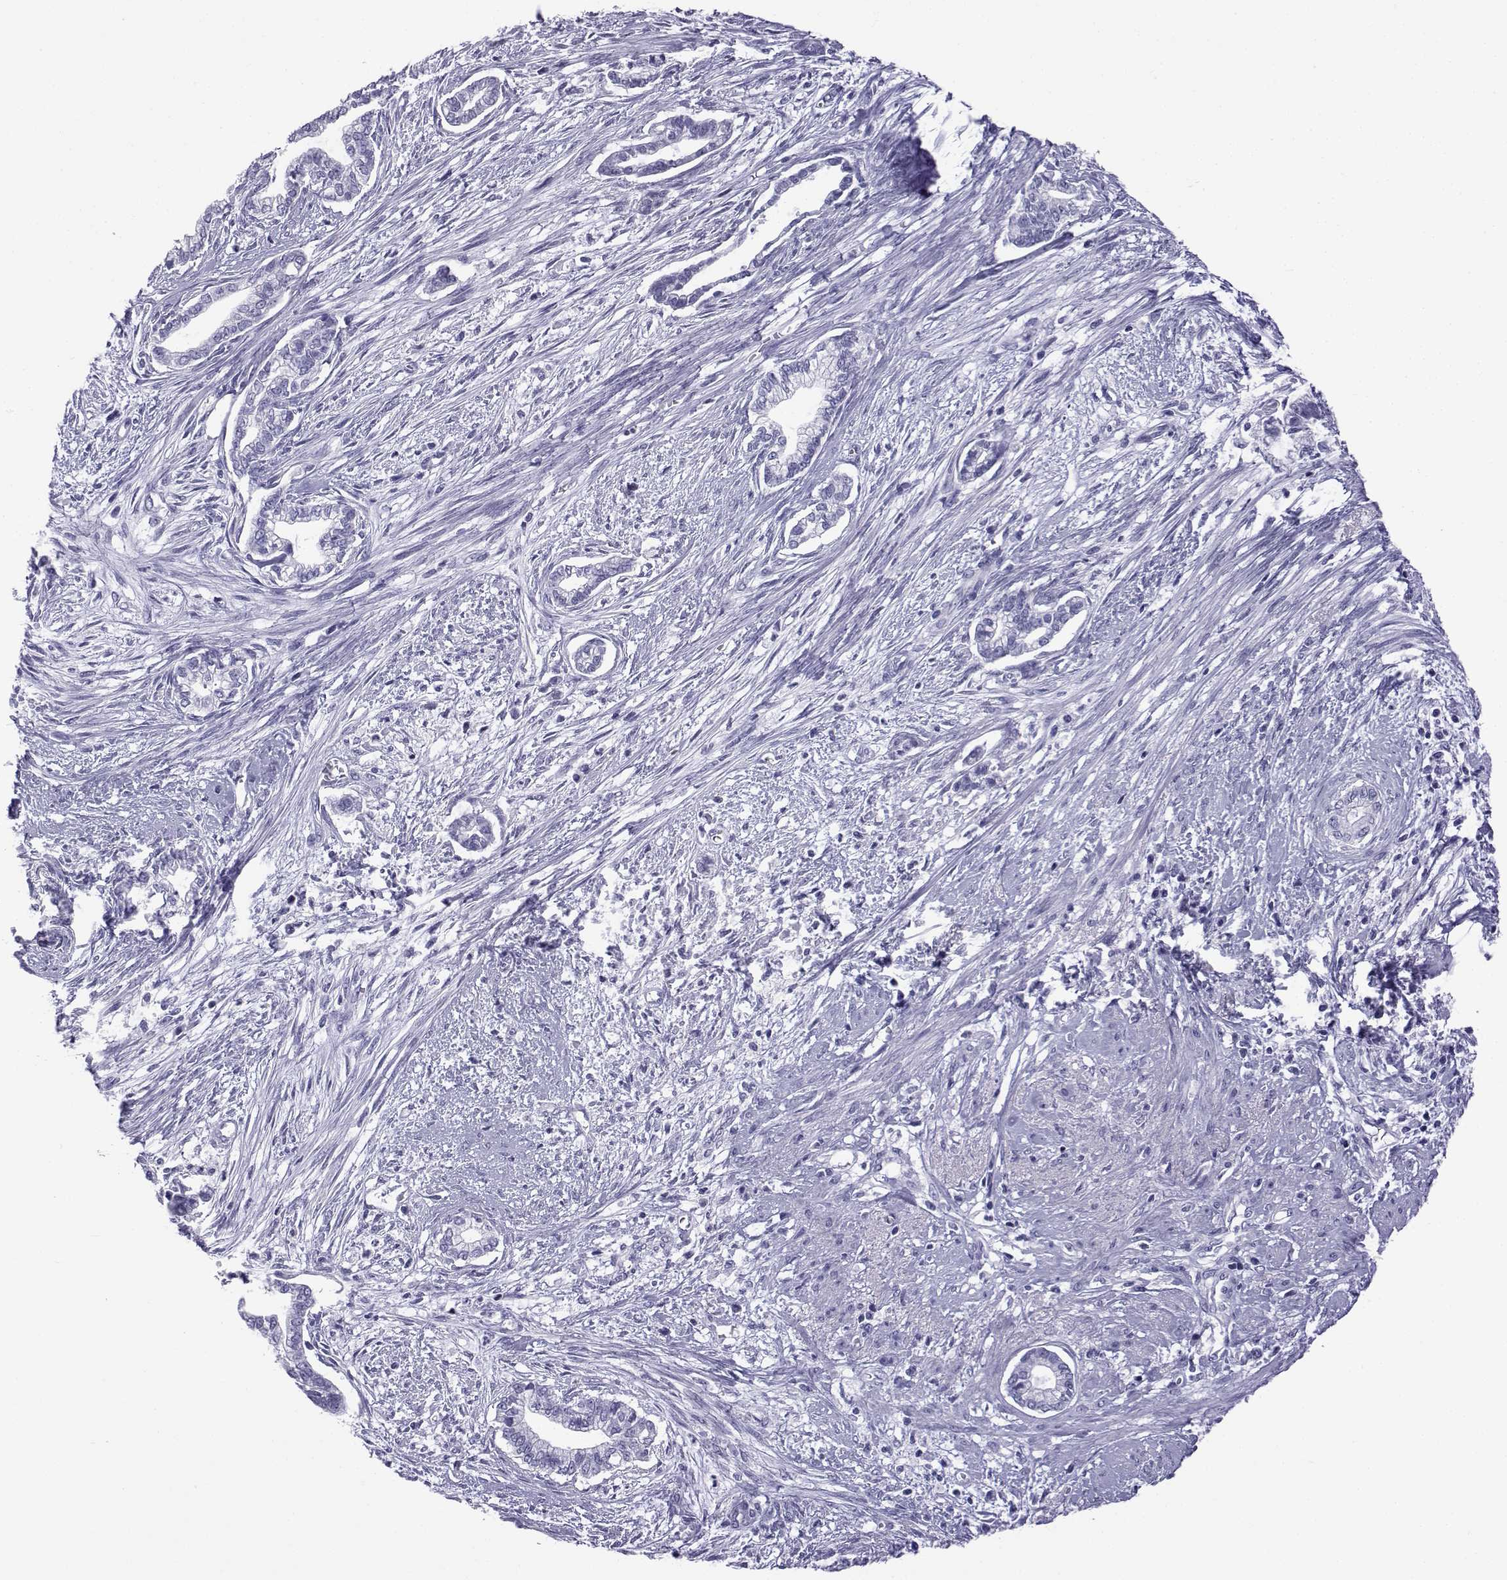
{"staining": {"intensity": "negative", "quantity": "none", "location": "none"}, "tissue": "cervical cancer", "cell_type": "Tumor cells", "image_type": "cancer", "snomed": [{"axis": "morphology", "description": "Adenocarcinoma, NOS"}, {"axis": "topography", "description": "Cervix"}], "caption": "An image of human cervical adenocarcinoma is negative for staining in tumor cells.", "gene": "ACTL7A", "patient": {"sex": "female", "age": 62}}